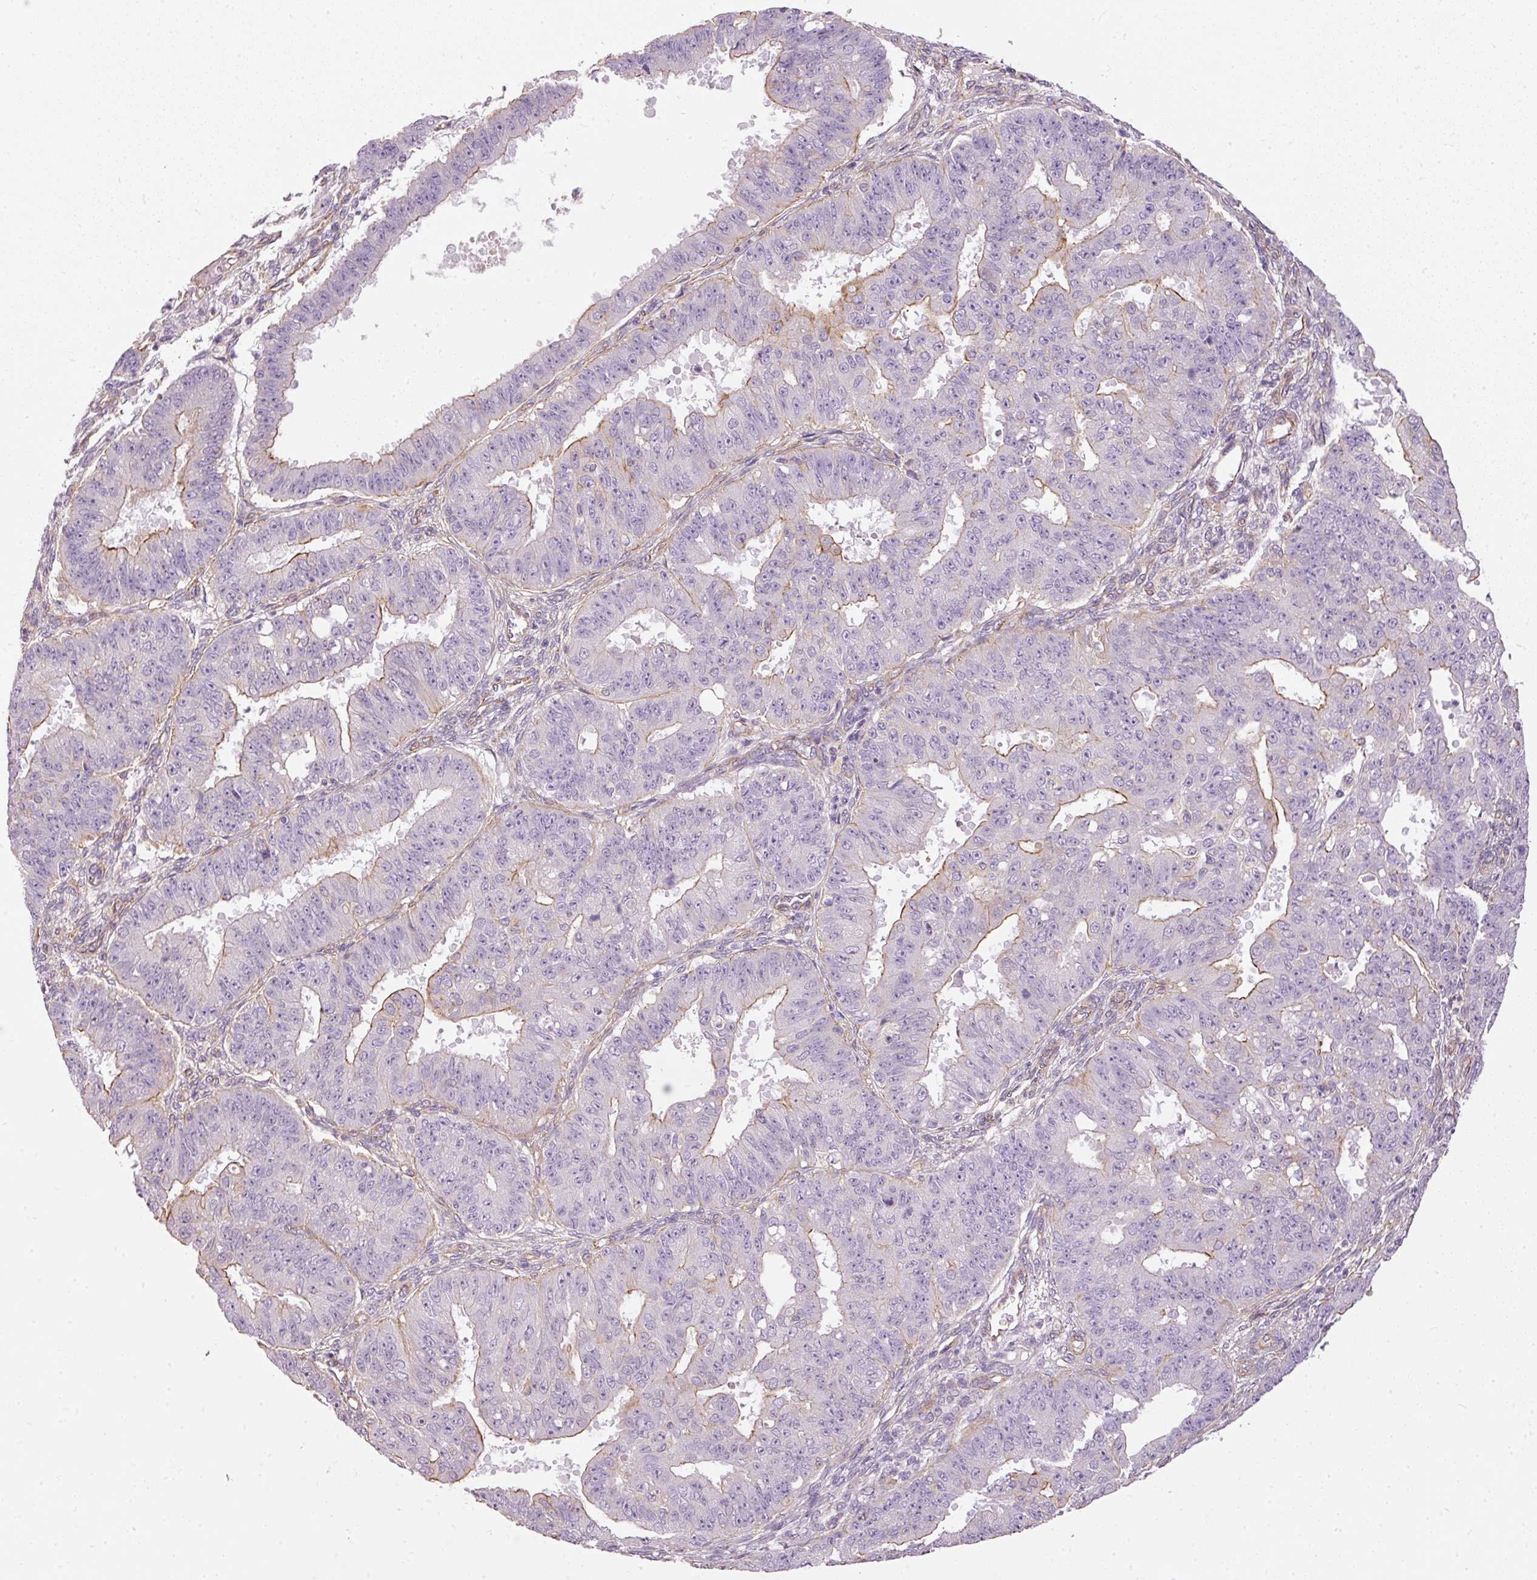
{"staining": {"intensity": "moderate", "quantity": "<25%", "location": "cytoplasmic/membranous"}, "tissue": "ovarian cancer", "cell_type": "Tumor cells", "image_type": "cancer", "snomed": [{"axis": "morphology", "description": "Carcinoma, endometroid"}, {"axis": "topography", "description": "Appendix"}, {"axis": "topography", "description": "Ovary"}], "caption": "The immunohistochemical stain shows moderate cytoplasmic/membranous expression in tumor cells of ovarian endometroid carcinoma tissue. The staining is performed using DAB (3,3'-diaminobenzidine) brown chromogen to label protein expression. The nuclei are counter-stained blue using hematoxylin.", "gene": "OSR2", "patient": {"sex": "female", "age": 42}}